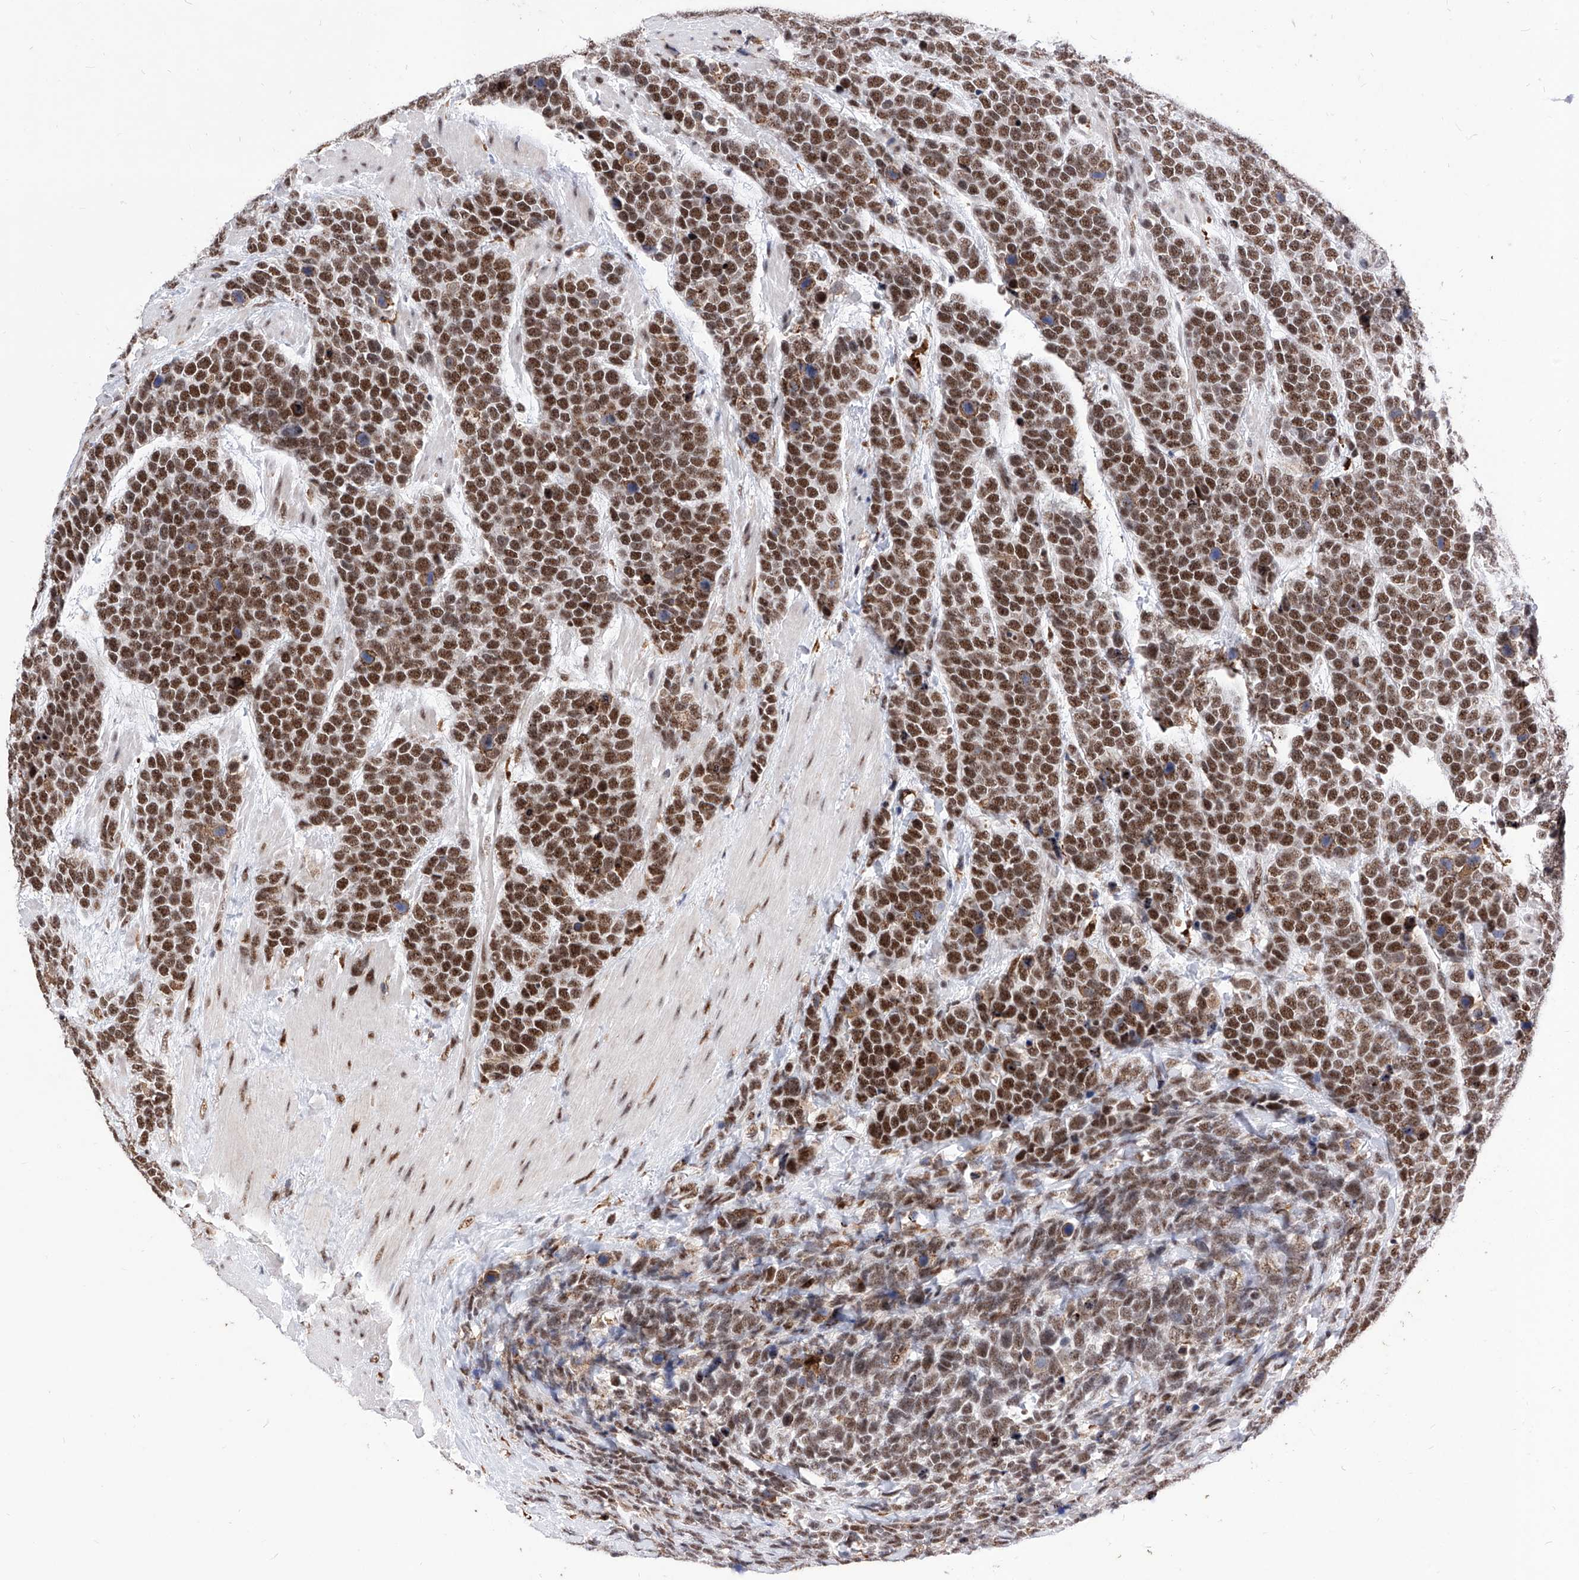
{"staining": {"intensity": "strong", "quantity": ">75%", "location": "nuclear"}, "tissue": "urothelial cancer", "cell_type": "Tumor cells", "image_type": "cancer", "snomed": [{"axis": "morphology", "description": "Urothelial carcinoma, High grade"}, {"axis": "topography", "description": "Urinary bladder"}], "caption": "Immunohistochemical staining of high-grade urothelial carcinoma displays strong nuclear protein staining in about >75% of tumor cells.", "gene": "PHF5A", "patient": {"sex": "female", "age": 82}}